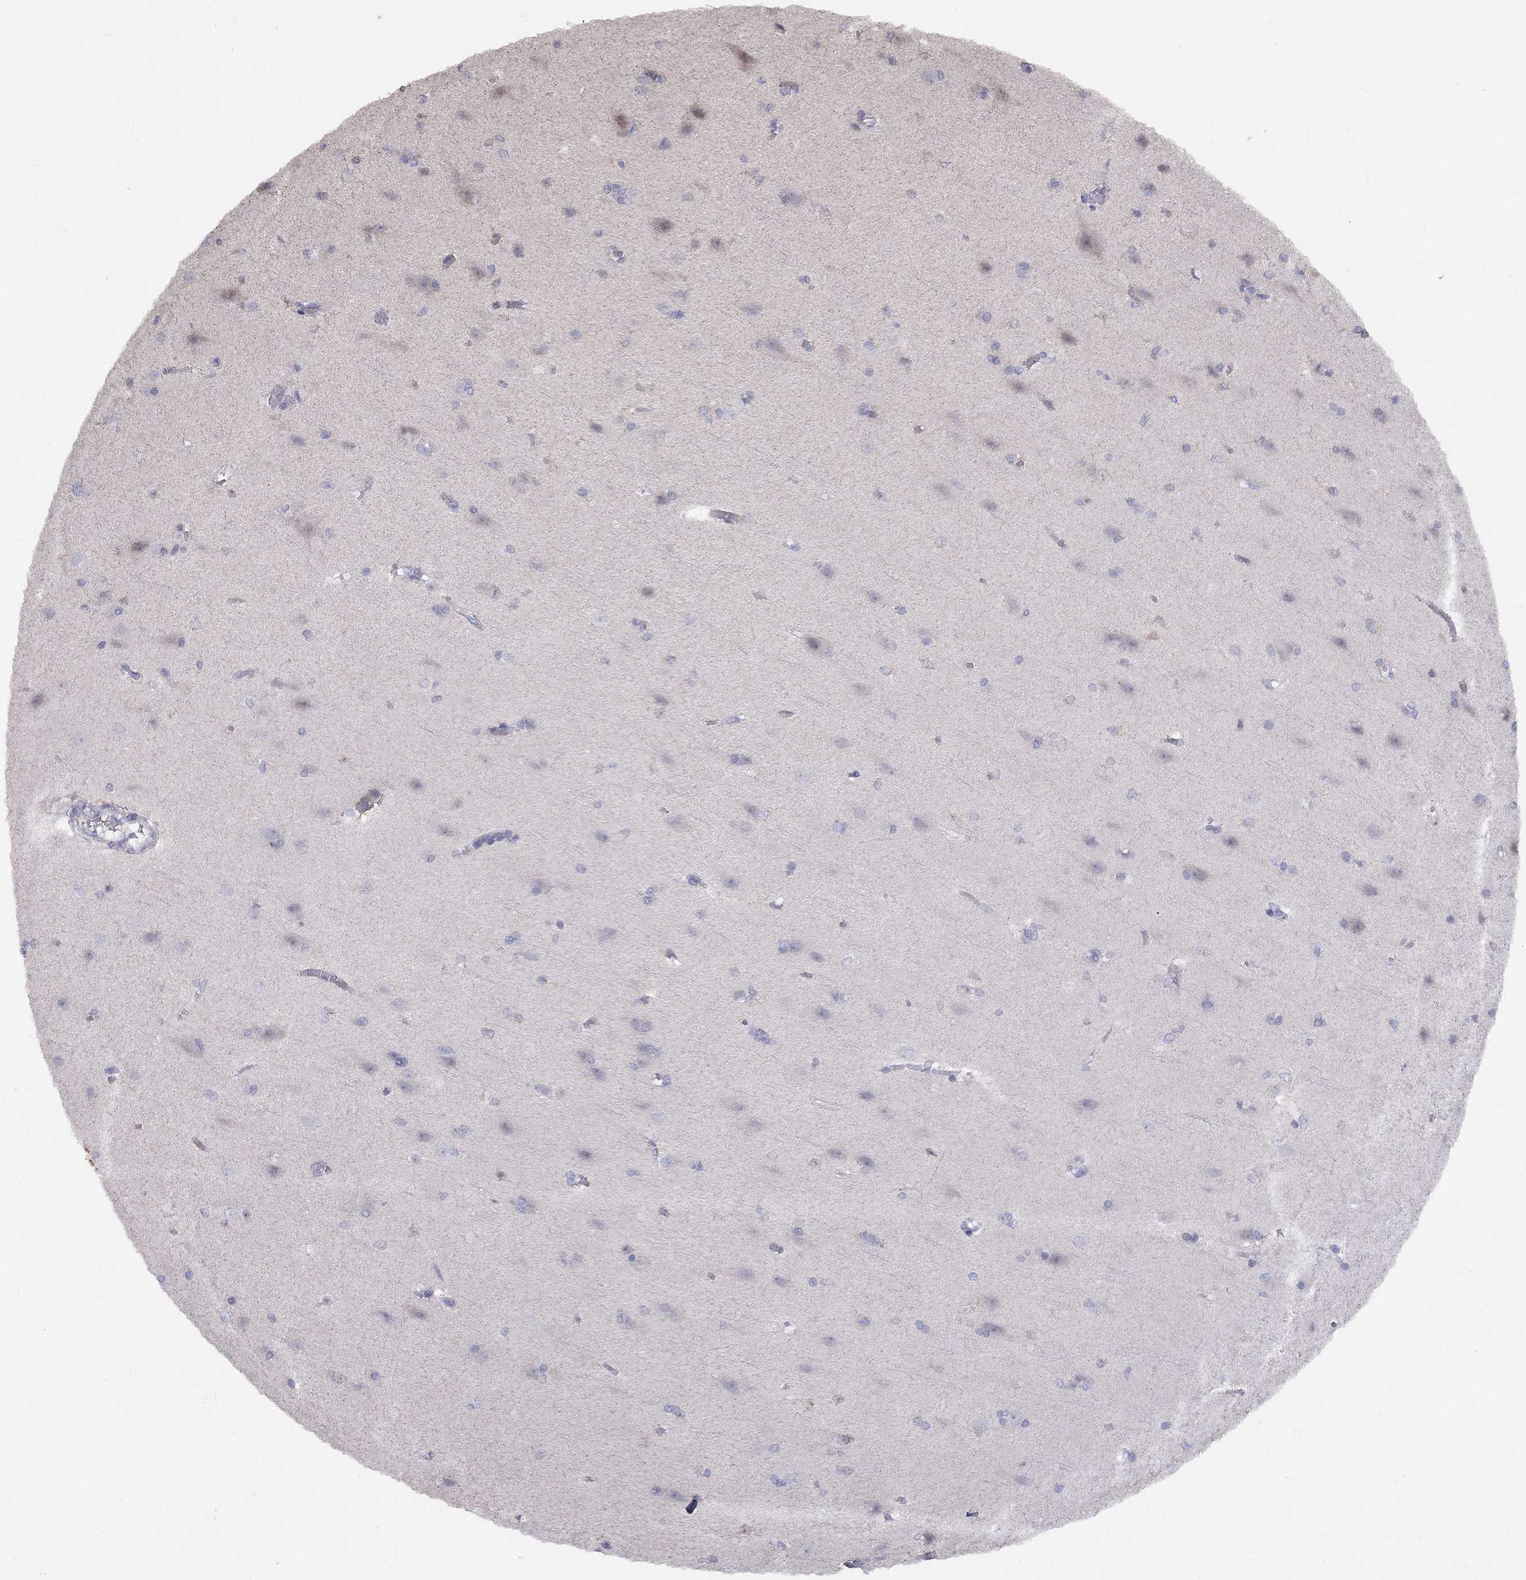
{"staining": {"intensity": "negative", "quantity": "none", "location": "none"}, "tissue": "cerebral cortex", "cell_type": "Endothelial cells", "image_type": "normal", "snomed": [{"axis": "morphology", "description": "Normal tissue, NOS"}, {"axis": "topography", "description": "Cerebral cortex"}], "caption": "IHC micrograph of unremarkable cerebral cortex stained for a protein (brown), which displays no expression in endothelial cells. (DAB immunohistochemistry (IHC), high magnification).", "gene": "SYTL2", "patient": {"sex": "male", "age": 37}}